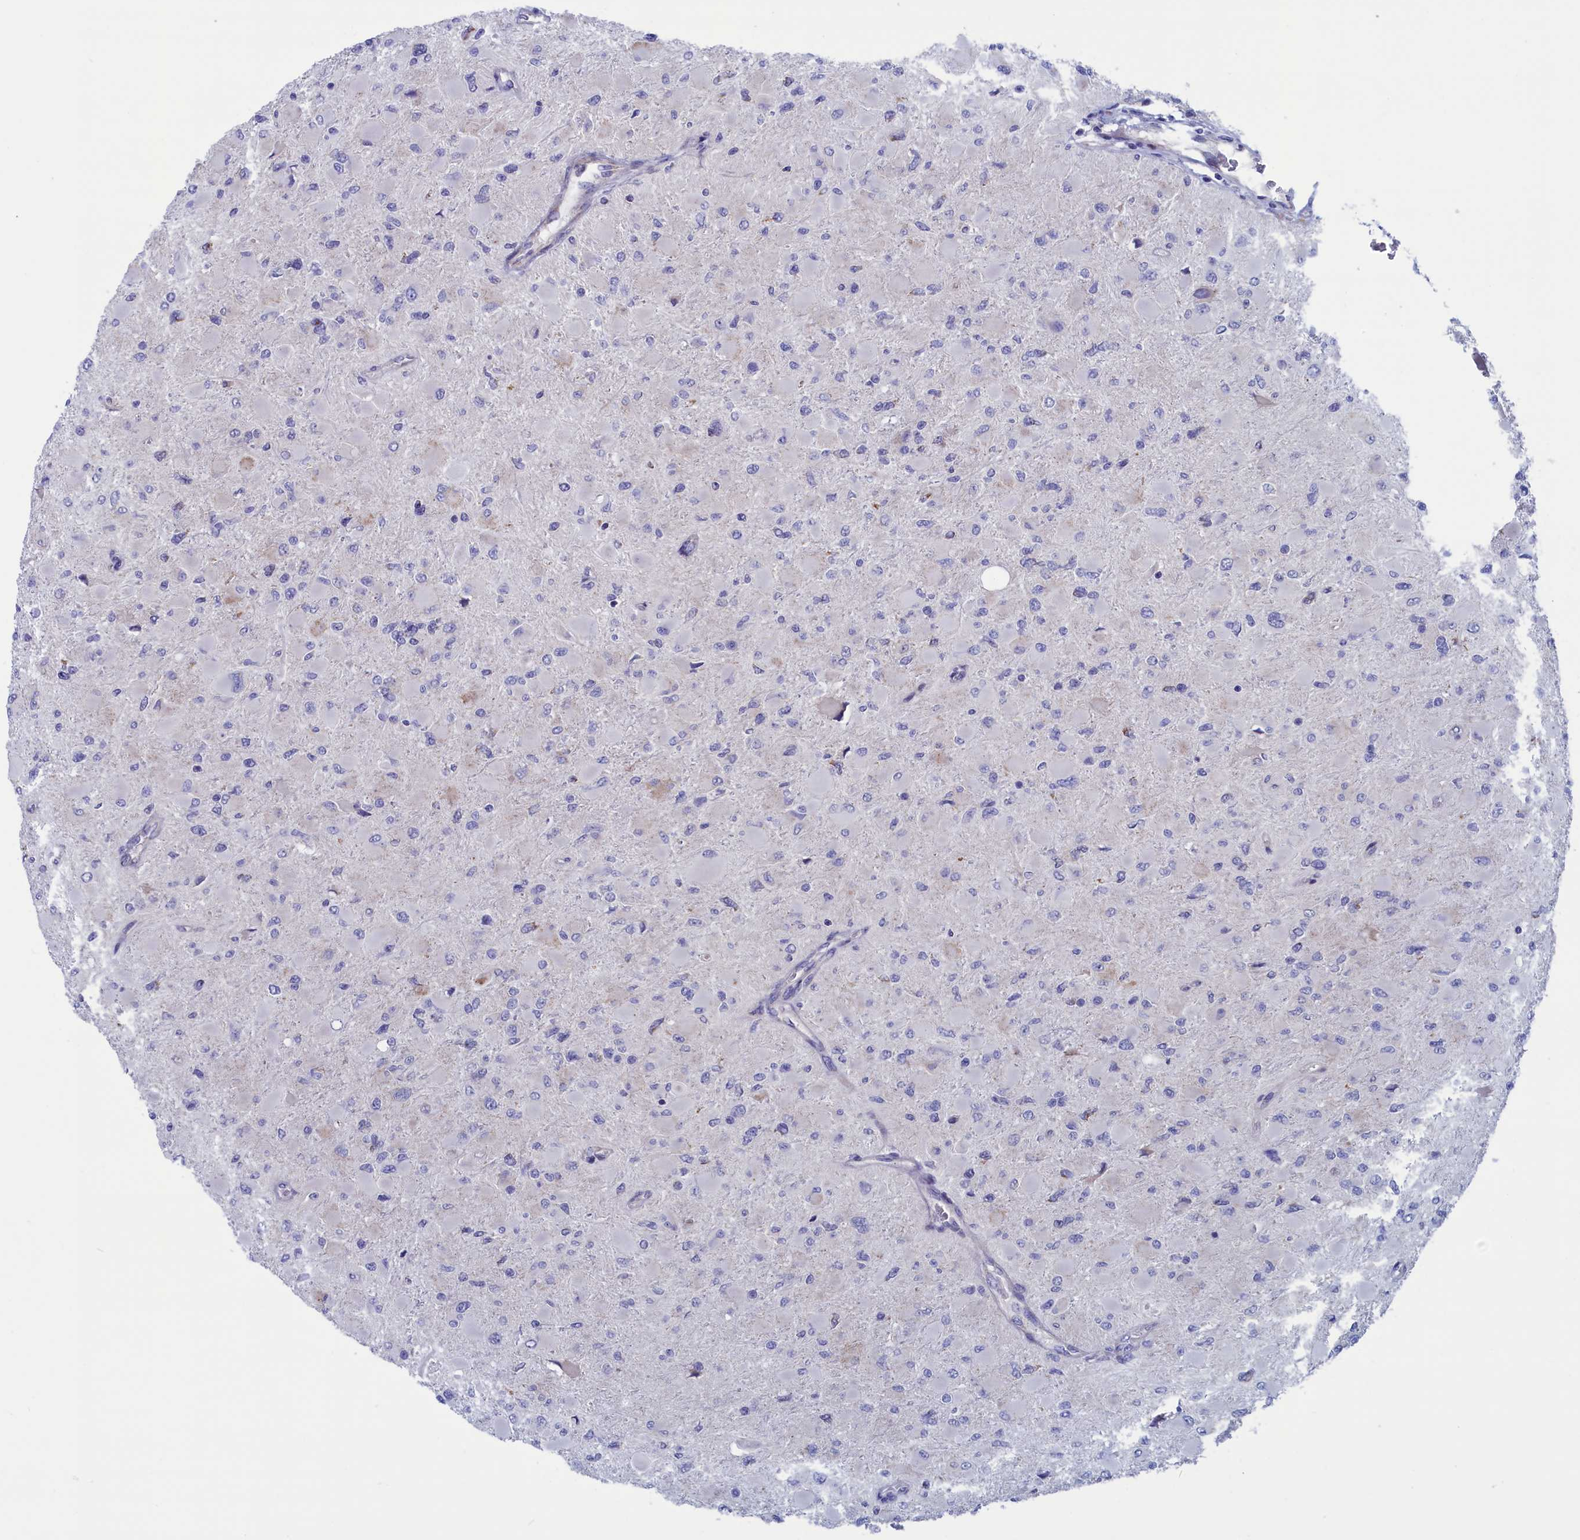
{"staining": {"intensity": "negative", "quantity": "none", "location": "none"}, "tissue": "glioma", "cell_type": "Tumor cells", "image_type": "cancer", "snomed": [{"axis": "morphology", "description": "Glioma, malignant, High grade"}, {"axis": "topography", "description": "Cerebral cortex"}], "caption": "A micrograph of human glioma is negative for staining in tumor cells.", "gene": "NIBAN3", "patient": {"sex": "female", "age": 36}}